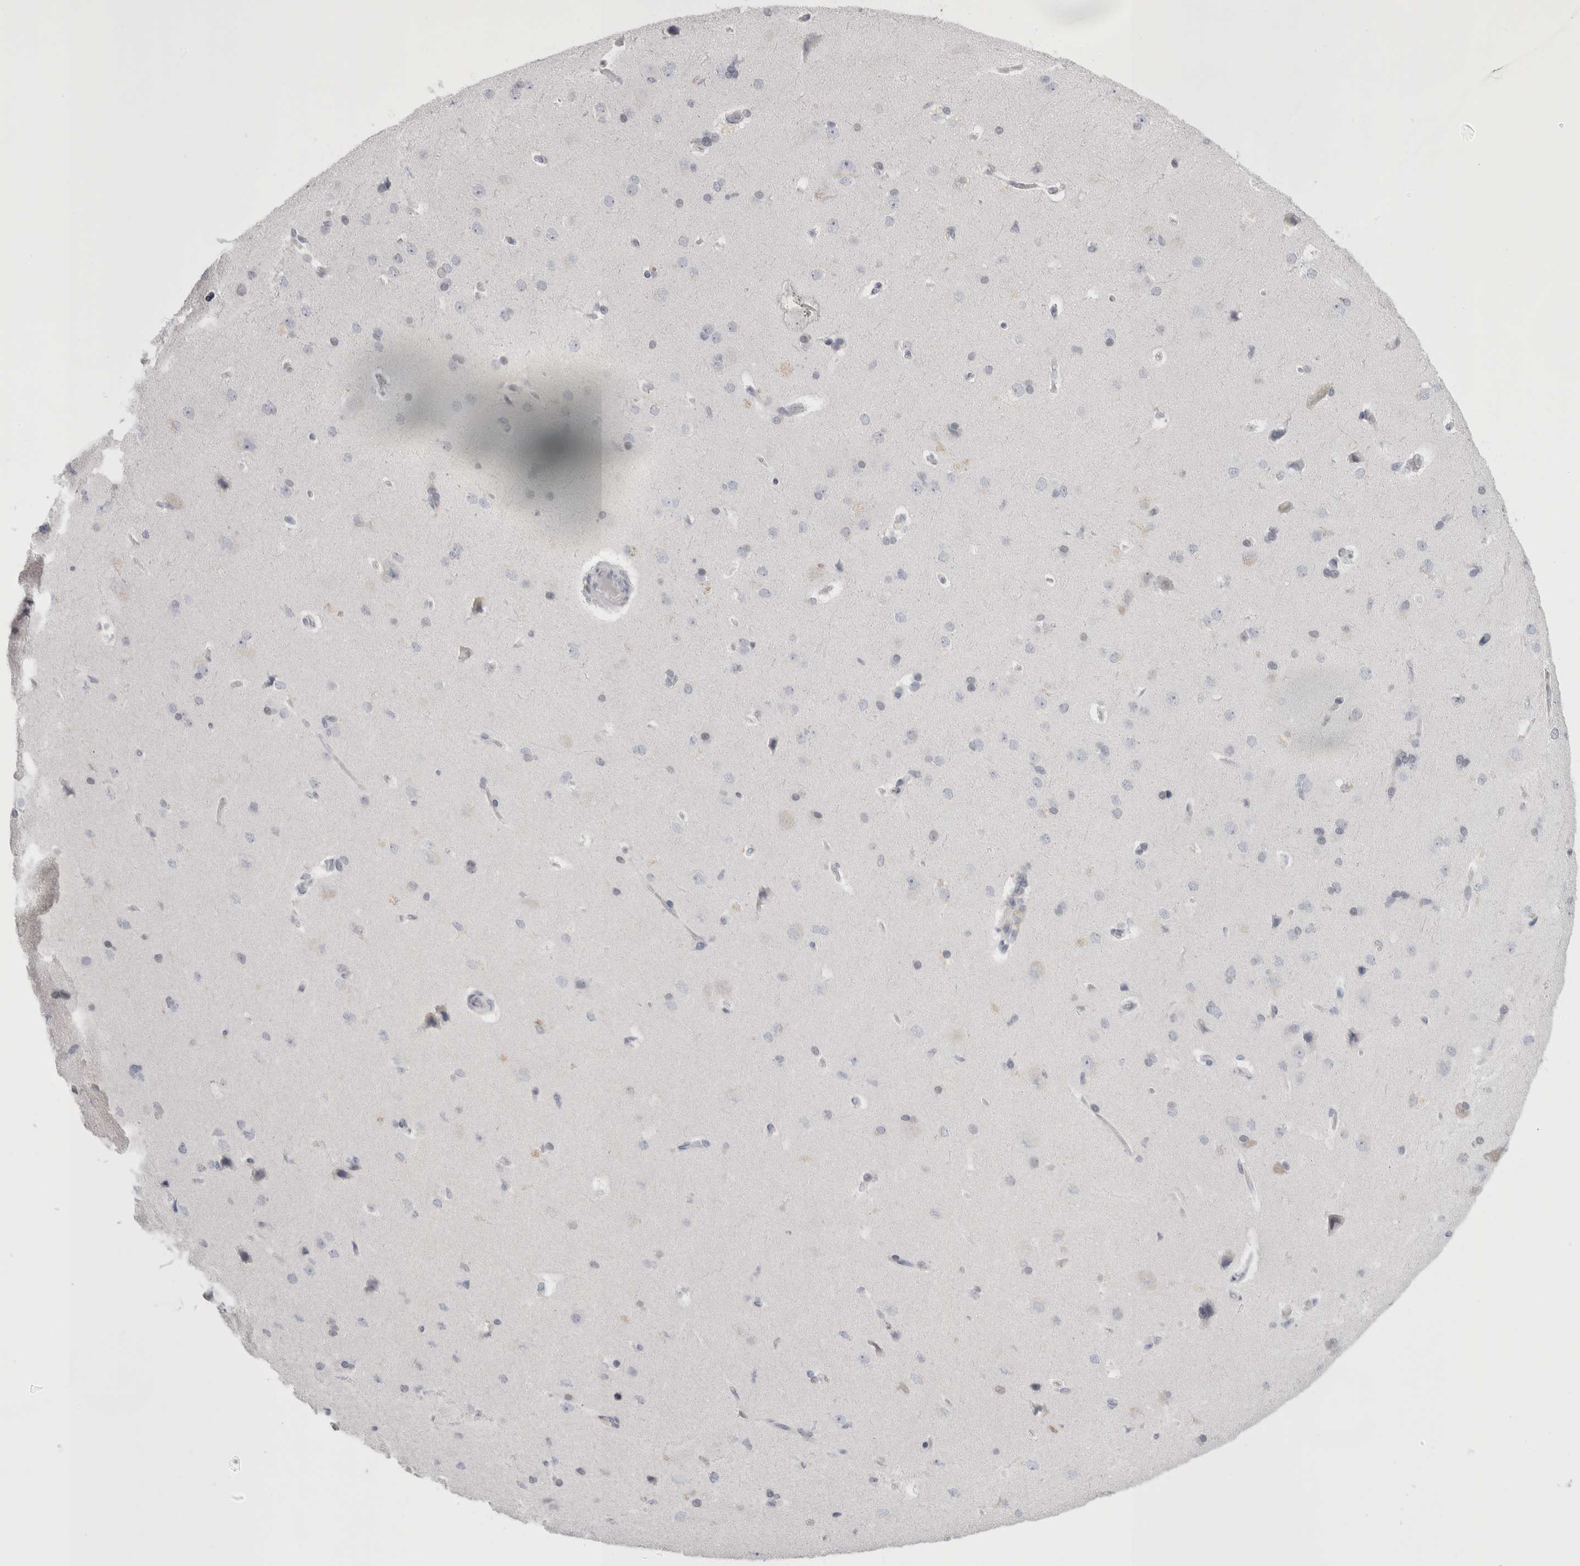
{"staining": {"intensity": "negative", "quantity": "none", "location": "none"}, "tissue": "cerebral cortex", "cell_type": "Endothelial cells", "image_type": "normal", "snomed": [{"axis": "morphology", "description": "Normal tissue, NOS"}, {"axis": "topography", "description": "Cerebral cortex"}], "caption": "Endothelial cells show no significant staining in unremarkable cerebral cortex. (Immunohistochemistry, brightfield microscopy, high magnification).", "gene": "FNDC8", "patient": {"sex": "male", "age": 62}}